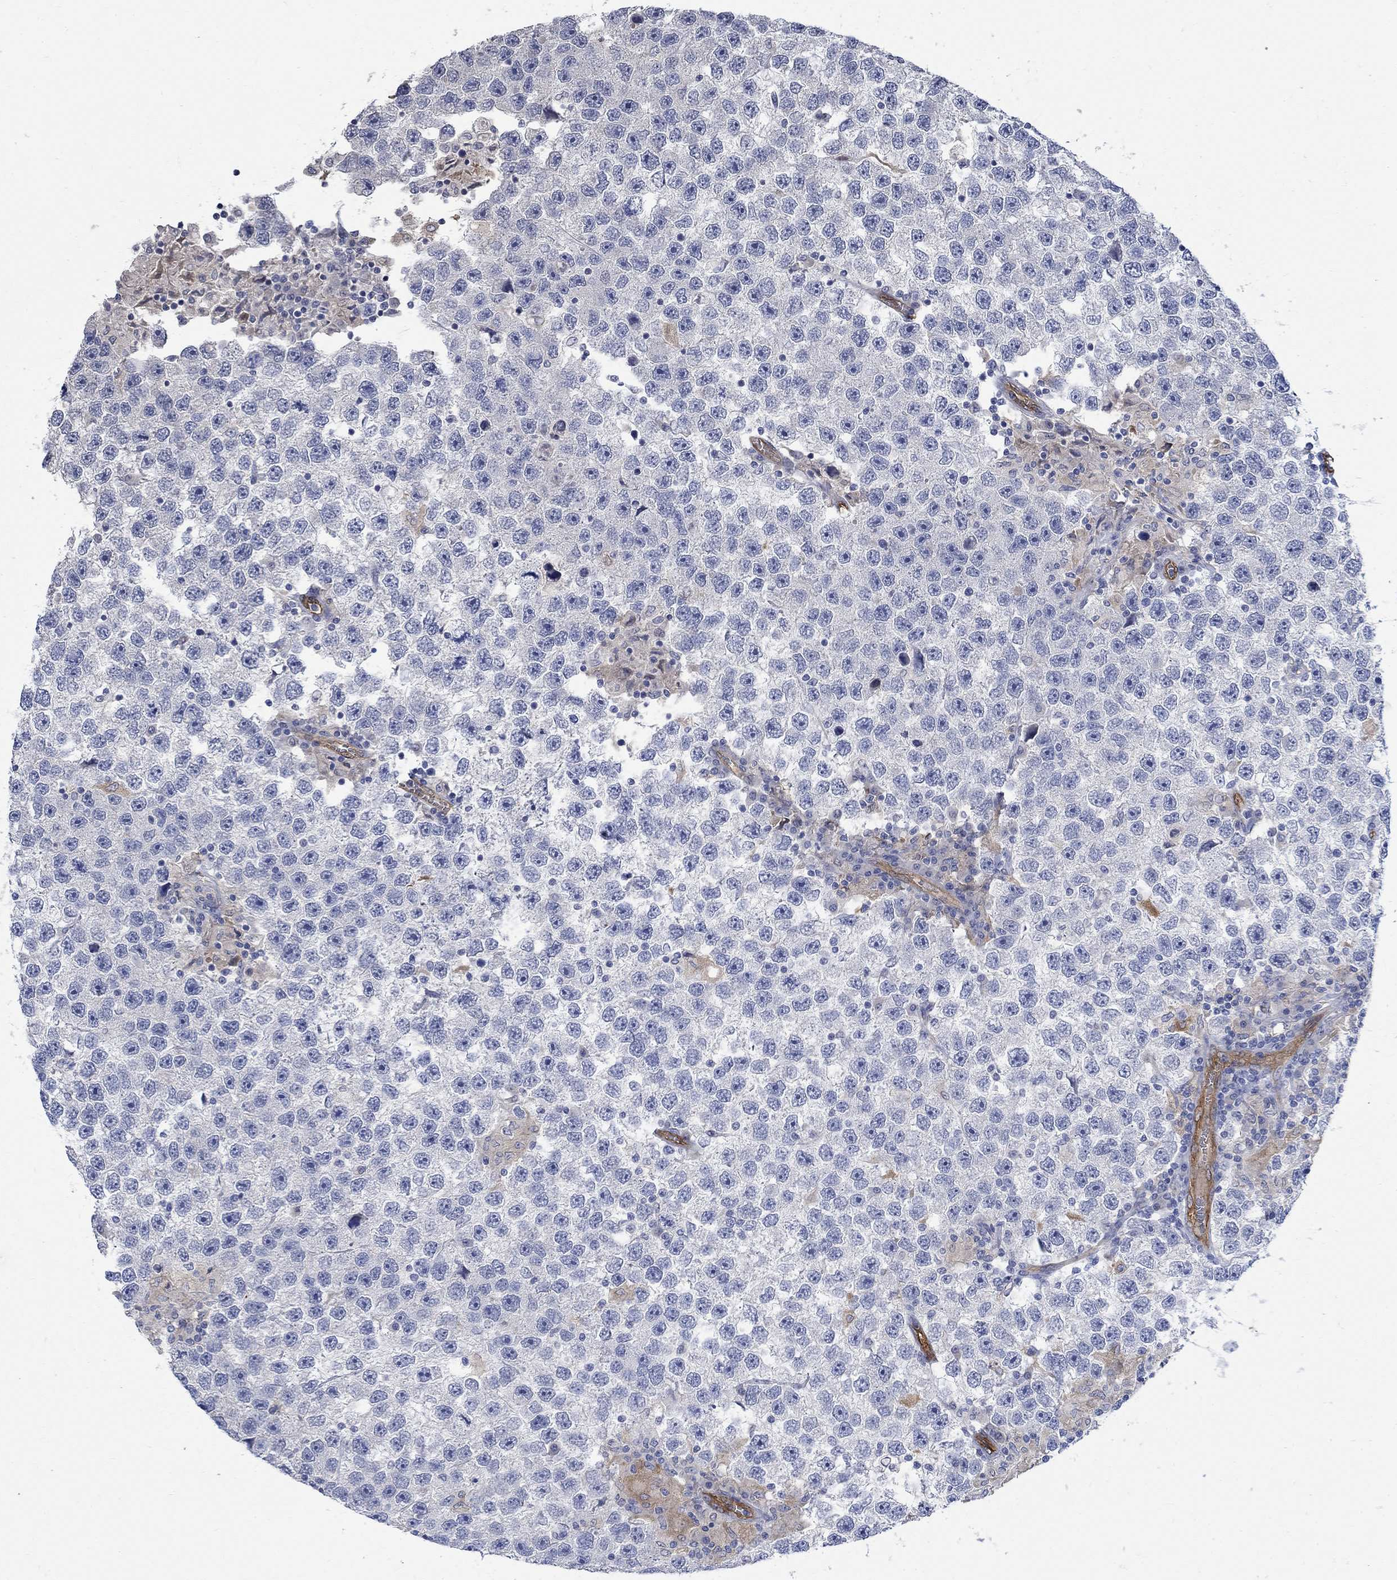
{"staining": {"intensity": "negative", "quantity": "none", "location": "none"}, "tissue": "testis cancer", "cell_type": "Tumor cells", "image_type": "cancer", "snomed": [{"axis": "morphology", "description": "Seminoma, NOS"}, {"axis": "topography", "description": "Testis"}], "caption": "This histopathology image is of testis cancer (seminoma) stained with immunohistochemistry to label a protein in brown with the nuclei are counter-stained blue. There is no expression in tumor cells.", "gene": "TGM2", "patient": {"sex": "male", "age": 26}}